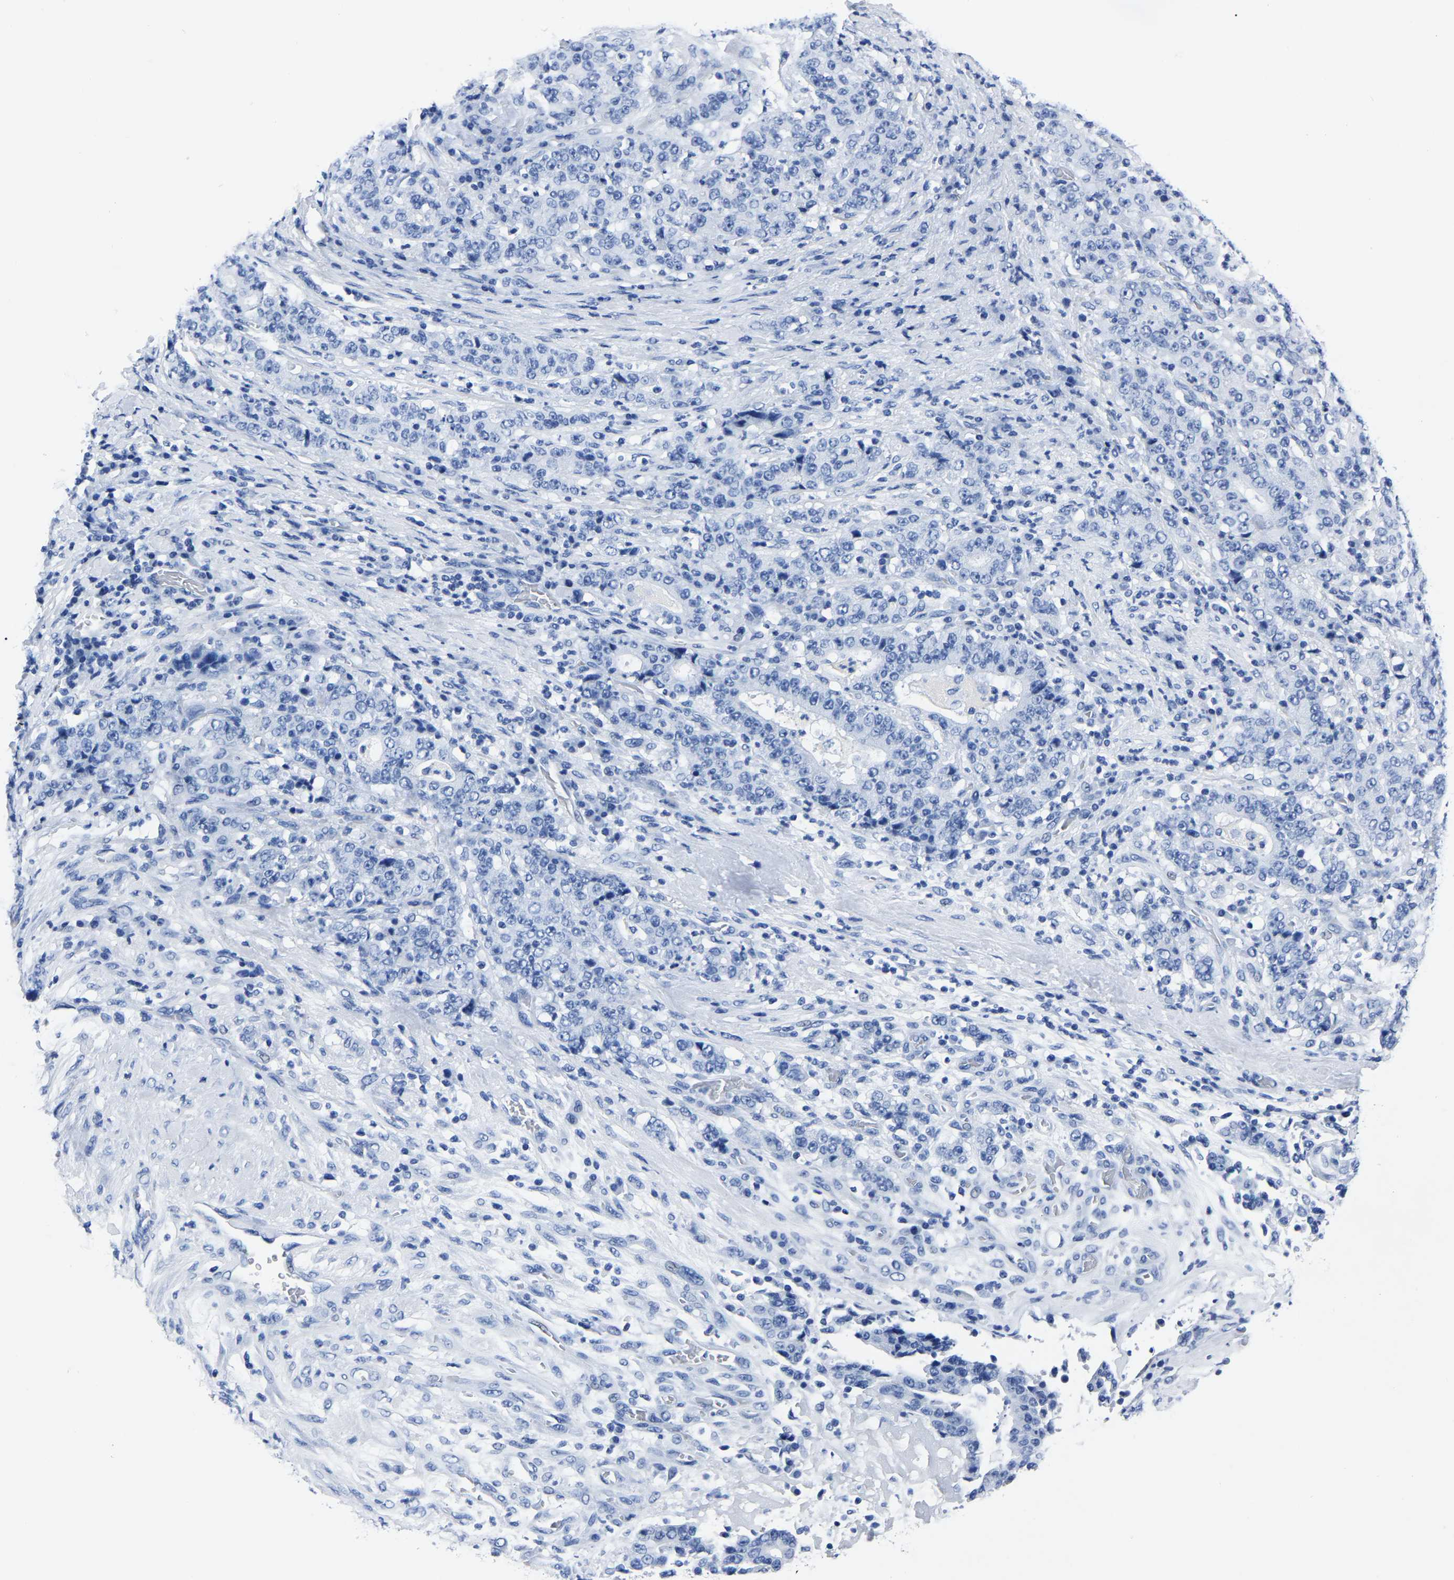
{"staining": {"intensity": "negative", "quantity": "none", "location": "none"}, "tissue": "stomach cancer", "cell_type": "Tumor cells", "image_type": "cancer", "snomed": [{"axis": "morphology", "description": "Normal tissue, NOS"}, {"axis": "morphology", "description": "Adenocarcinoma, NOS"}, {"axis": "topography", "description": "Stomach, upper"}, {"axis": "topography", "description": "Stomach"}], "caption": "The IHC micrograph has no significant positivity in tumor cells of adenocarcinoma (stomach) tissue. (Brightfield microscopy of DAB immunohistochemistry (IHC) at high magnification).", "gene": "IMPG2", "patient": {"sex": "male", "age": 59}}